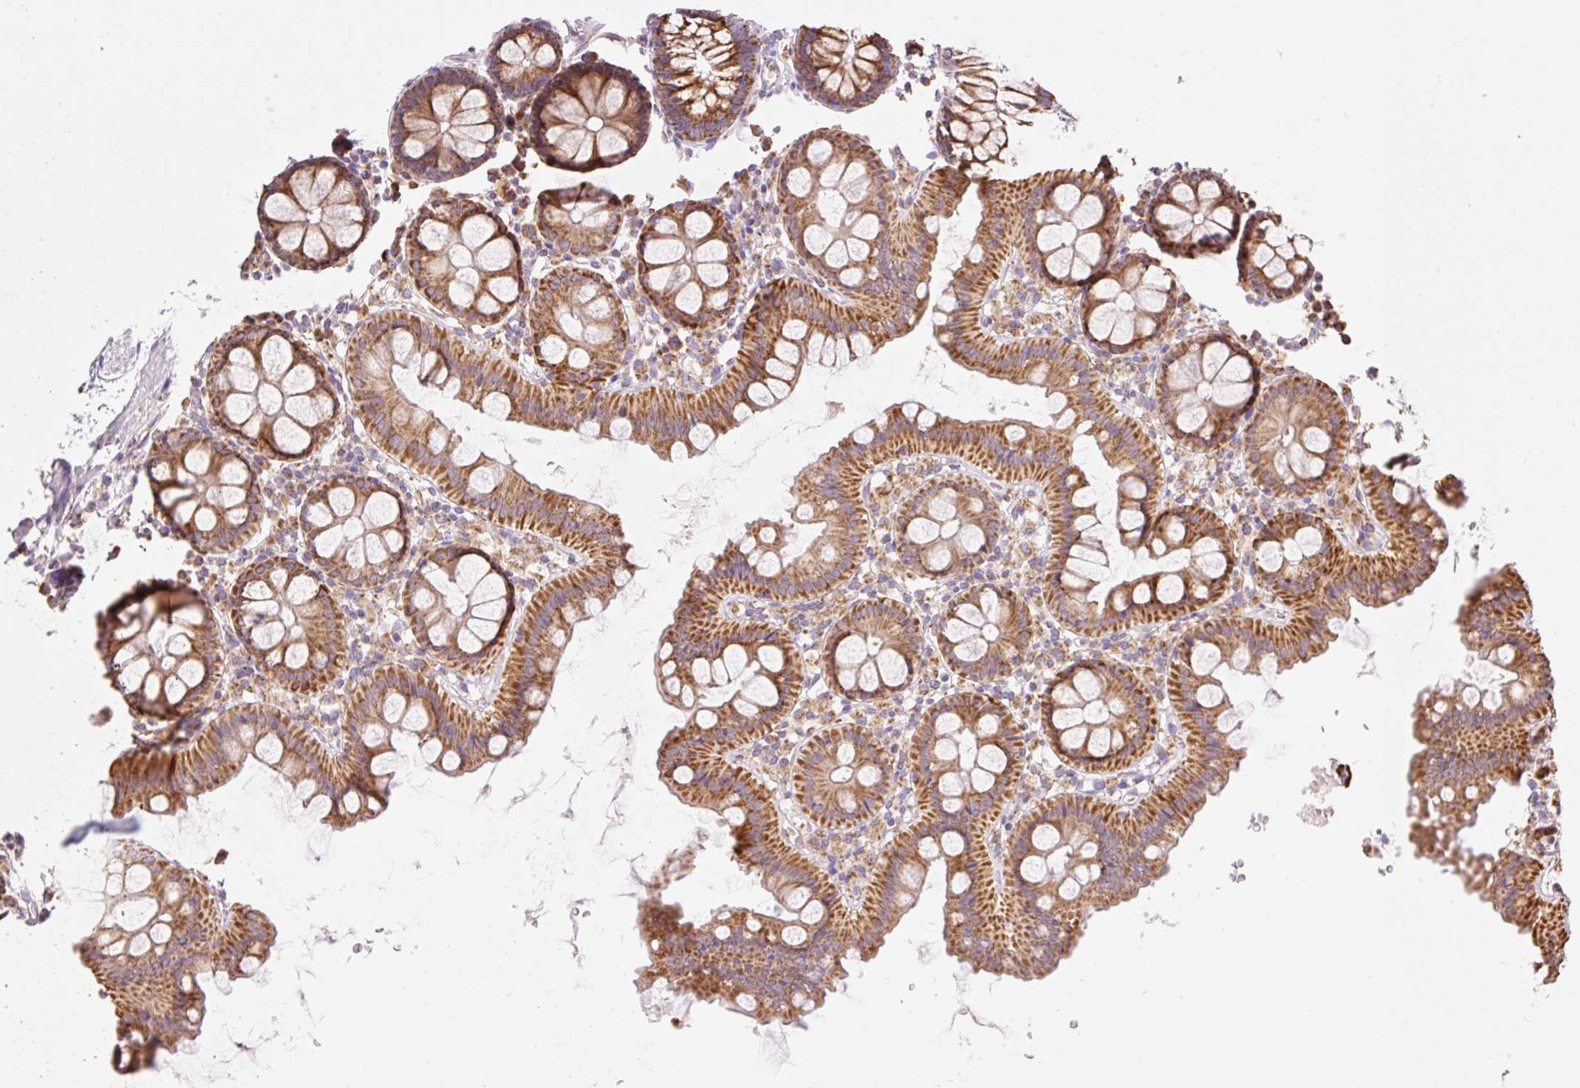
{"staining": {"intensity": "weak", "quantity": ">75%", "location": "cytoplasmic/membranous"}, "tissue": "colon", "cell_type": "Endothelial cells", "image_type": "normal", "snomed": [{"axis": "morphology", "description": "Normal tissue, NOS"}, {"axis": "topography", "description": "Colon"}], "caption": "Protein expression analysis of normal colon reveals weak cytoplasmic/membranous expression in approximately >75% of endothelial cells.", "gene": "GOSR2", "patient": {"sex": "male", "age": 75}}